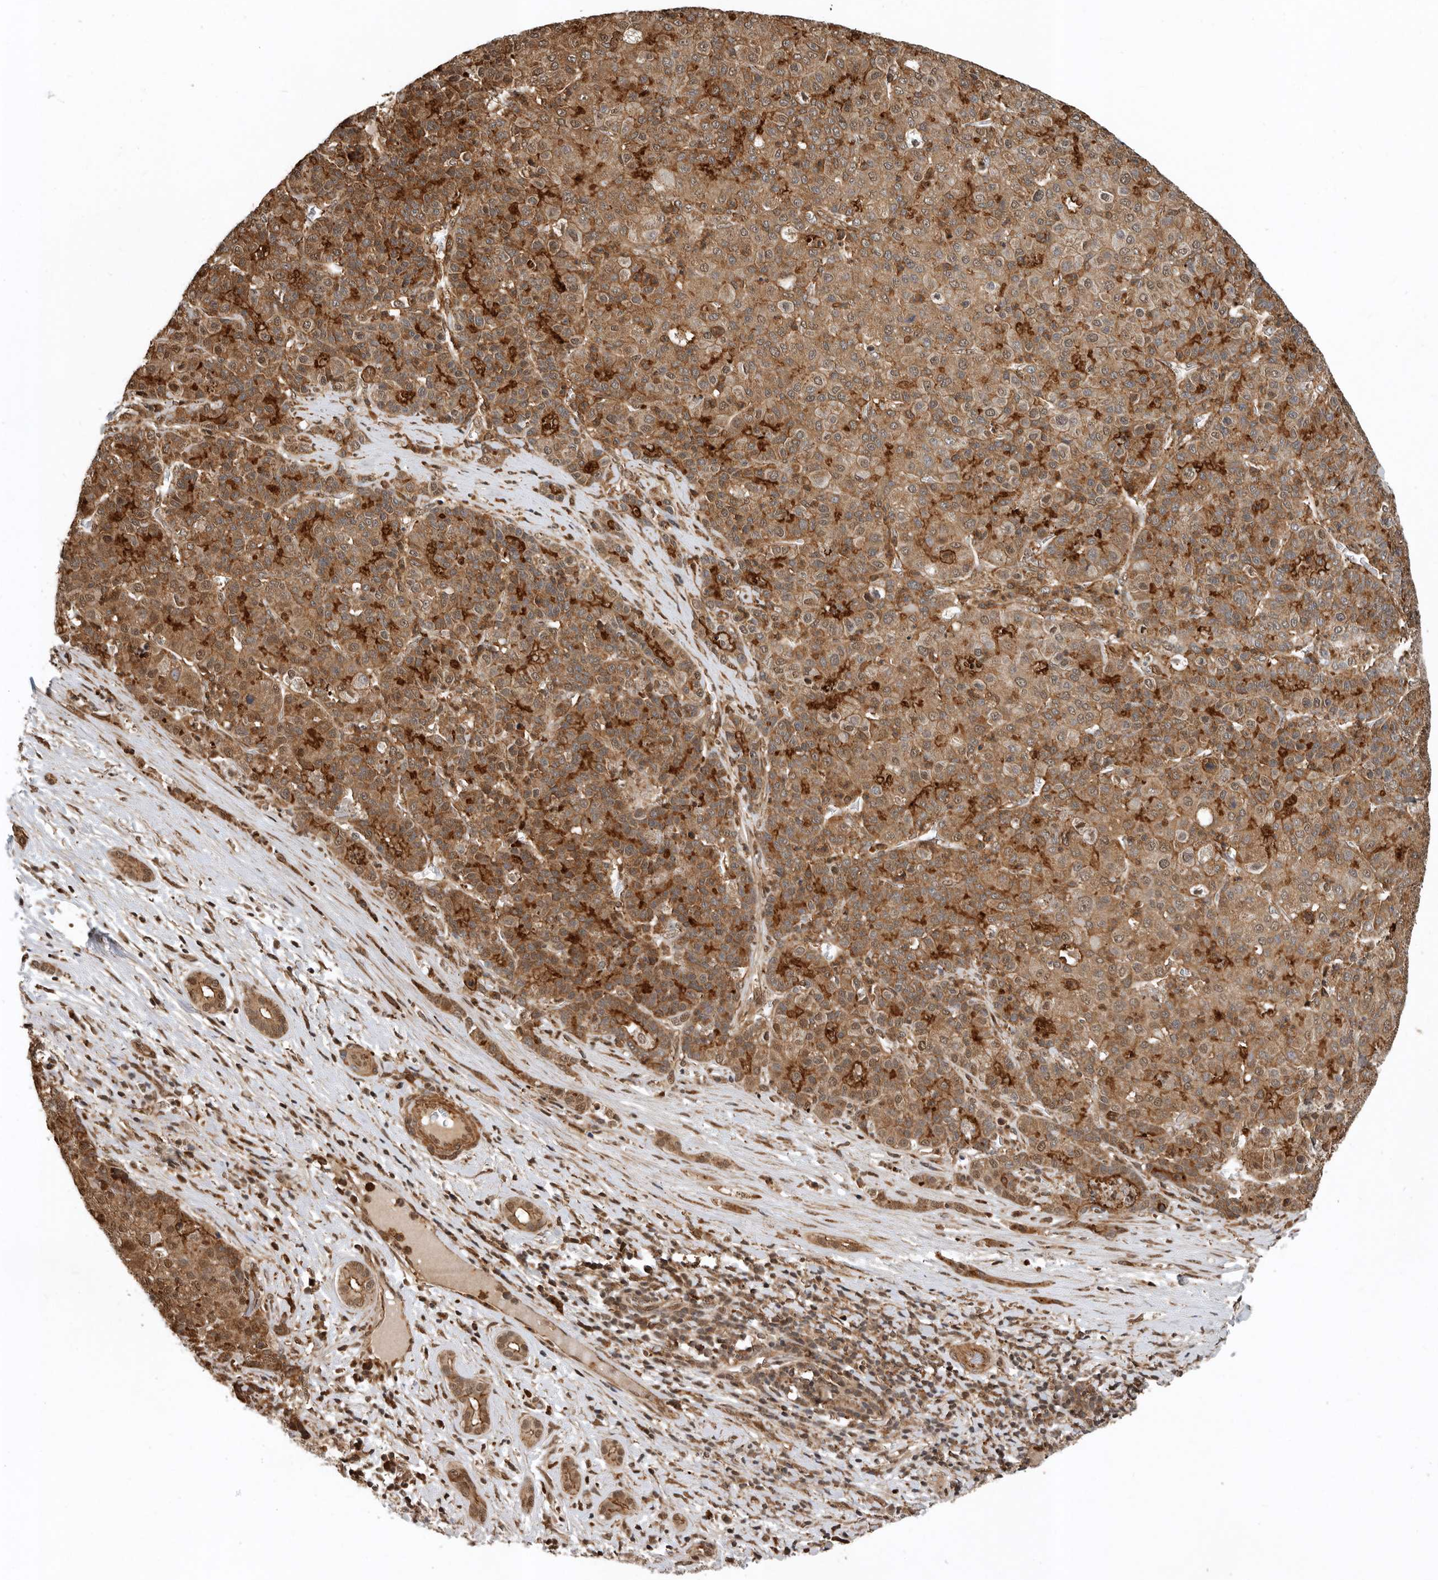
{"staining": {"intensity": "strong", "quantity": ">75%", "location": "cytoplasmic/membranous"}, "tissue": "liver cancer", "cell_type": "Tumor cells", "image_type": "cancer", "snomed": [{"axis": "morphology", "description": "Carcinoma, Hepatocellular, NOS"}, {"axis": "topography", "description": "Liver"}], "caption": "This histopathology image displays liver cancer (hepatocellular carcinoma) stained with IHC to label a protein in brown. The cytoplasmic/membranous of tumor cells show strong positivity for the protein. Nuclei are counter-stained blue.", "gene": "RNF157", "patient": {"sex": "male", "age": 65}}